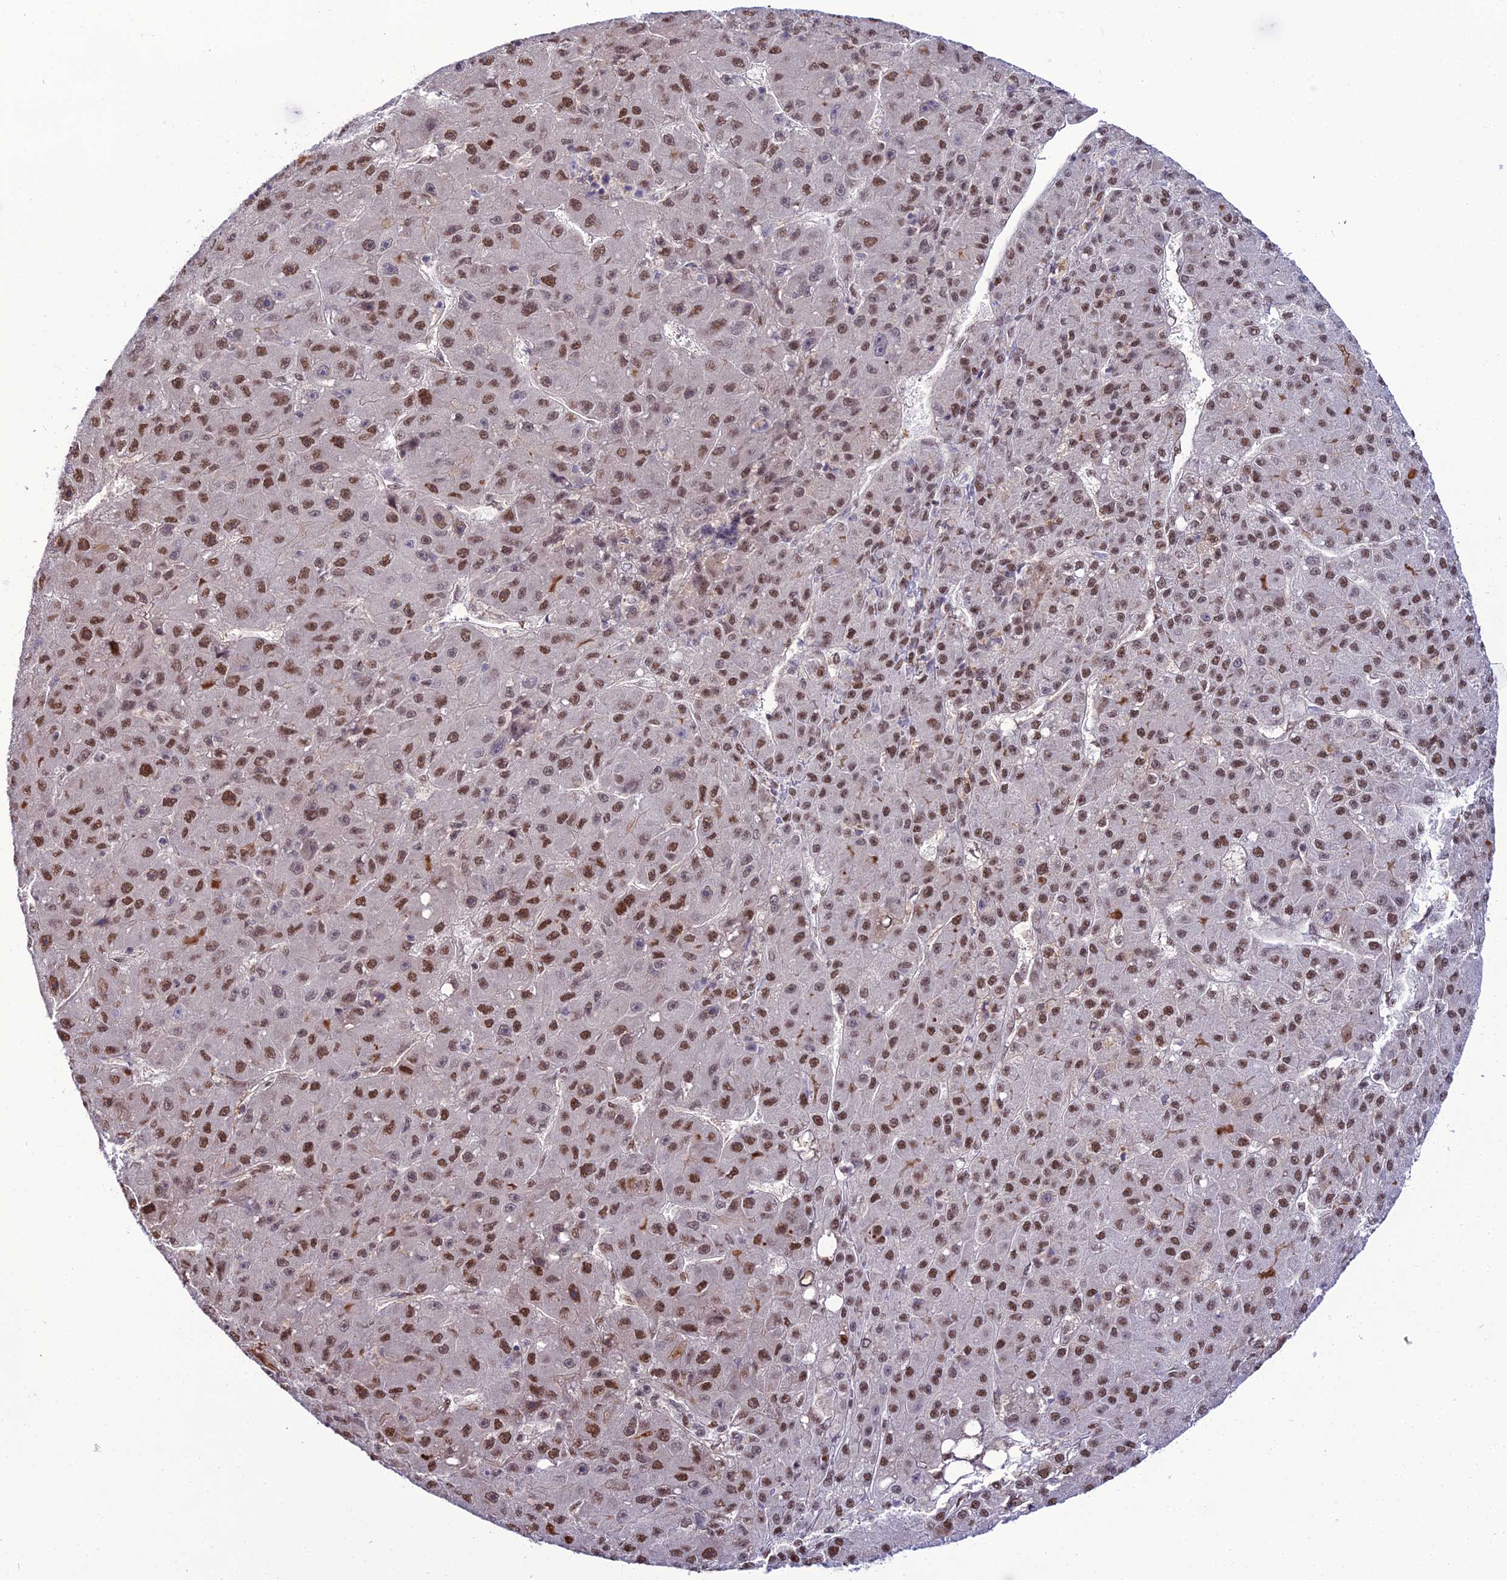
{"staining": {"intensity": "moderate", "quantity": ">75%", "location": "nuclear"}, "tissue": "liver cancer", "cell_type": "Tumor cells", "image_type": "cancer", "snomed": [{"axis": "morphology", "description": "Carcinoma, Hepatocellular, NOS"}, {"axis": "topography", "description": "Liver"}], "caption": "Human liver cancer stained with a brown dye demonstrates moderate nuclear positive positivity in about >75% of tumor cells.", "gene": "RBM12", "patient": {"sex": "male", "age": 67}}